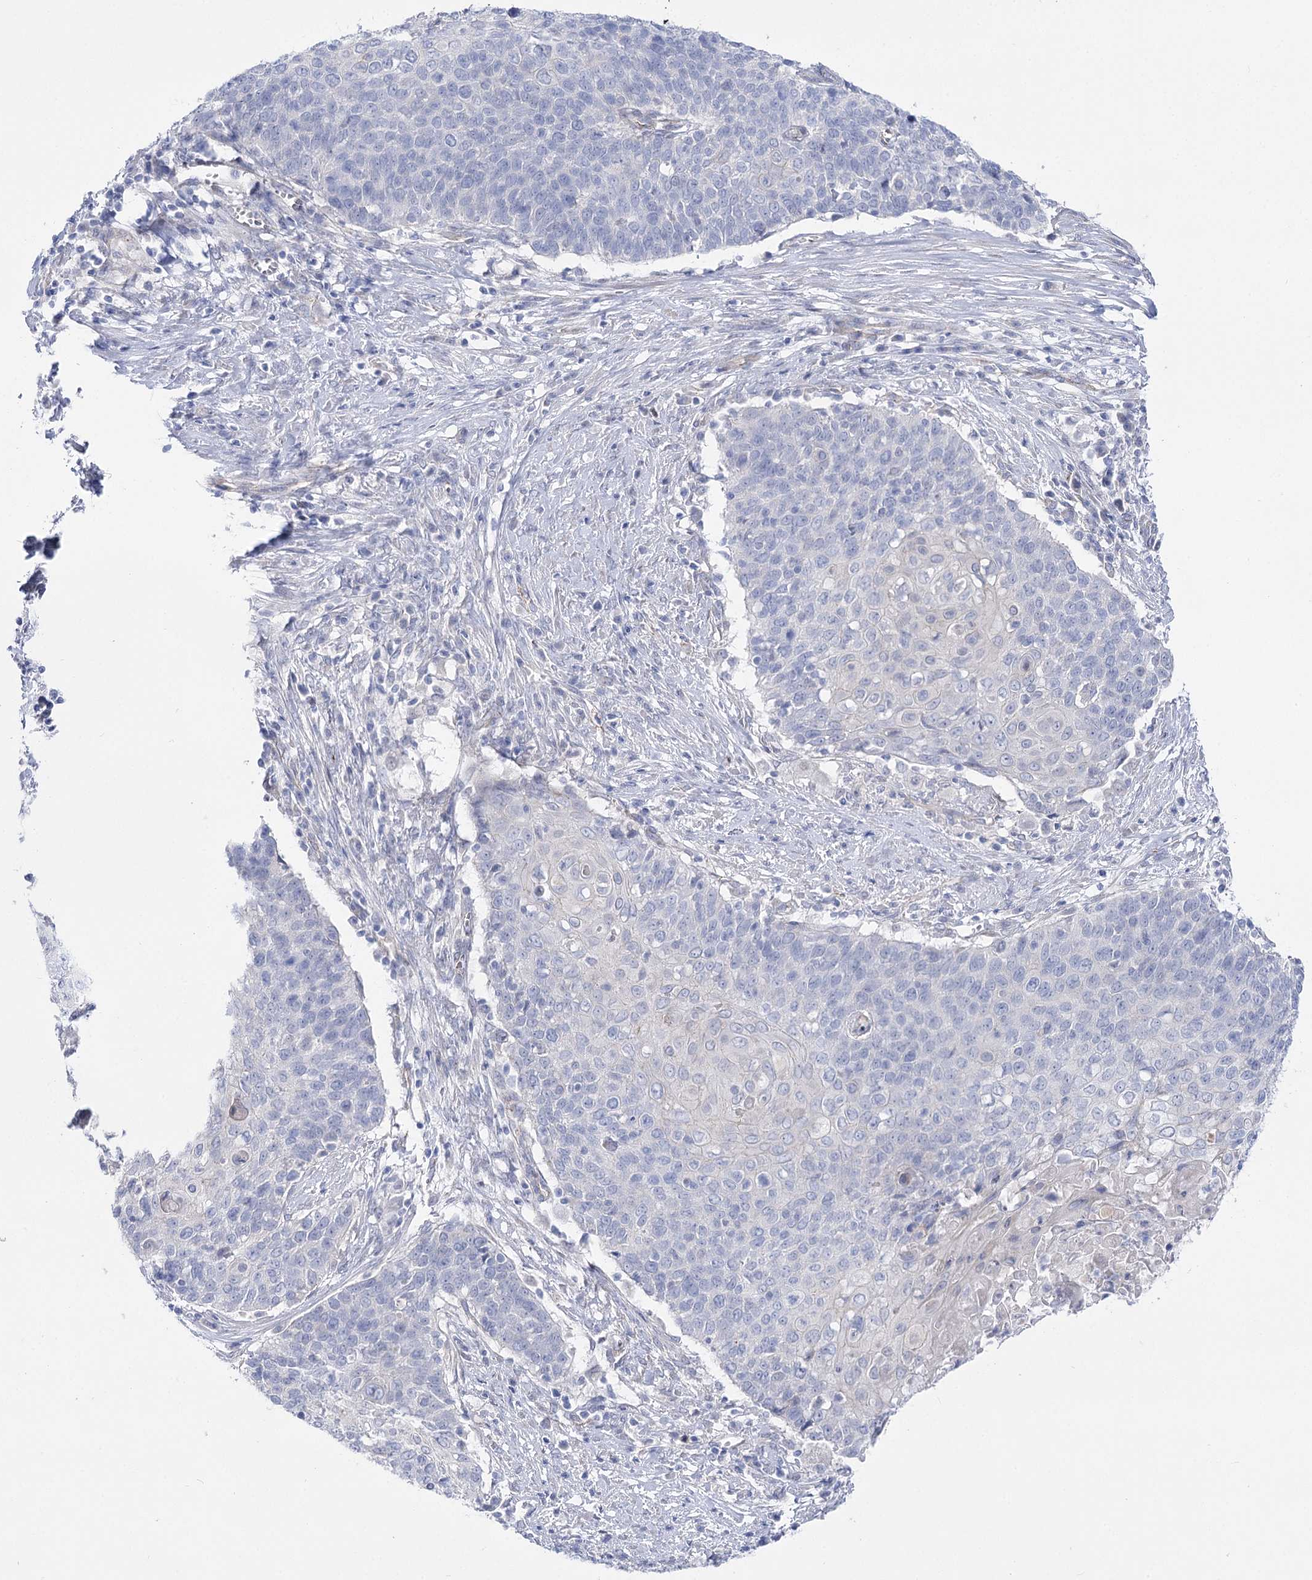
{"staining": {"intensity": "negative", "quantity": "none", "location": "none"}, "tissue": "cervical cancer", "cell_type": "Tumor cells", "image_type": "cancer", "snomed": [{"axis": "morphology", "description": "Squamous cell carcinoma, NOS"}, {"axis": "topography", "description": "Cervix"}], "caption": "This is an IHC micrograph of cervical cancer (squamous cell carcinoma). There is no staining in tumor cells.", "gene": "NRAP", "patient": {"sex": "female", "age": 39}}